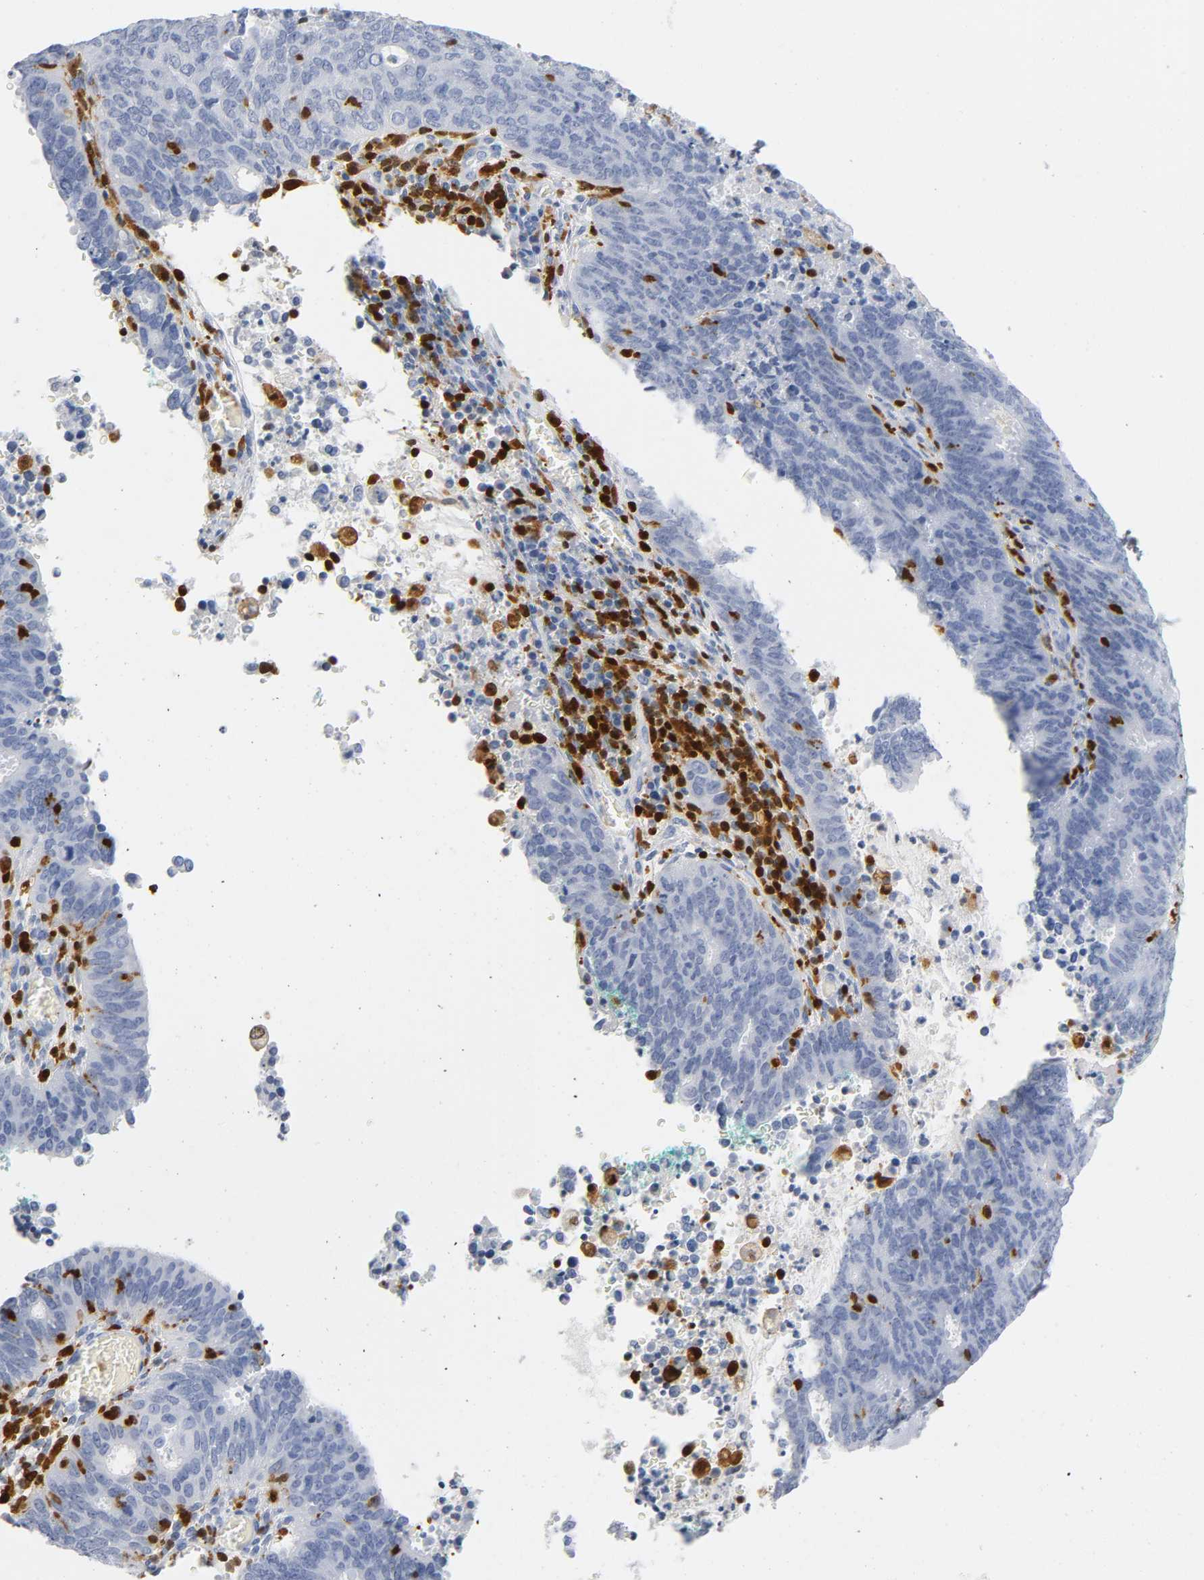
{"staining": {"intensity": "negative", "quantity": "none", "location": "none"}, "tissue": "cervical cancer", "cell_type": "Tumor cells", "image_type": "cancer", "snomed": [{"axis": "morphology", "description": "Adenocarcinoma, NOS"}, {"axis": "topography", "description": "Cervix"}], "caption": "There is no significant staining in tumor cells of cervical cancer (adenocarcinoma).", "gene": "DOK2", "patient": {"sex": "female", "age": 44}}